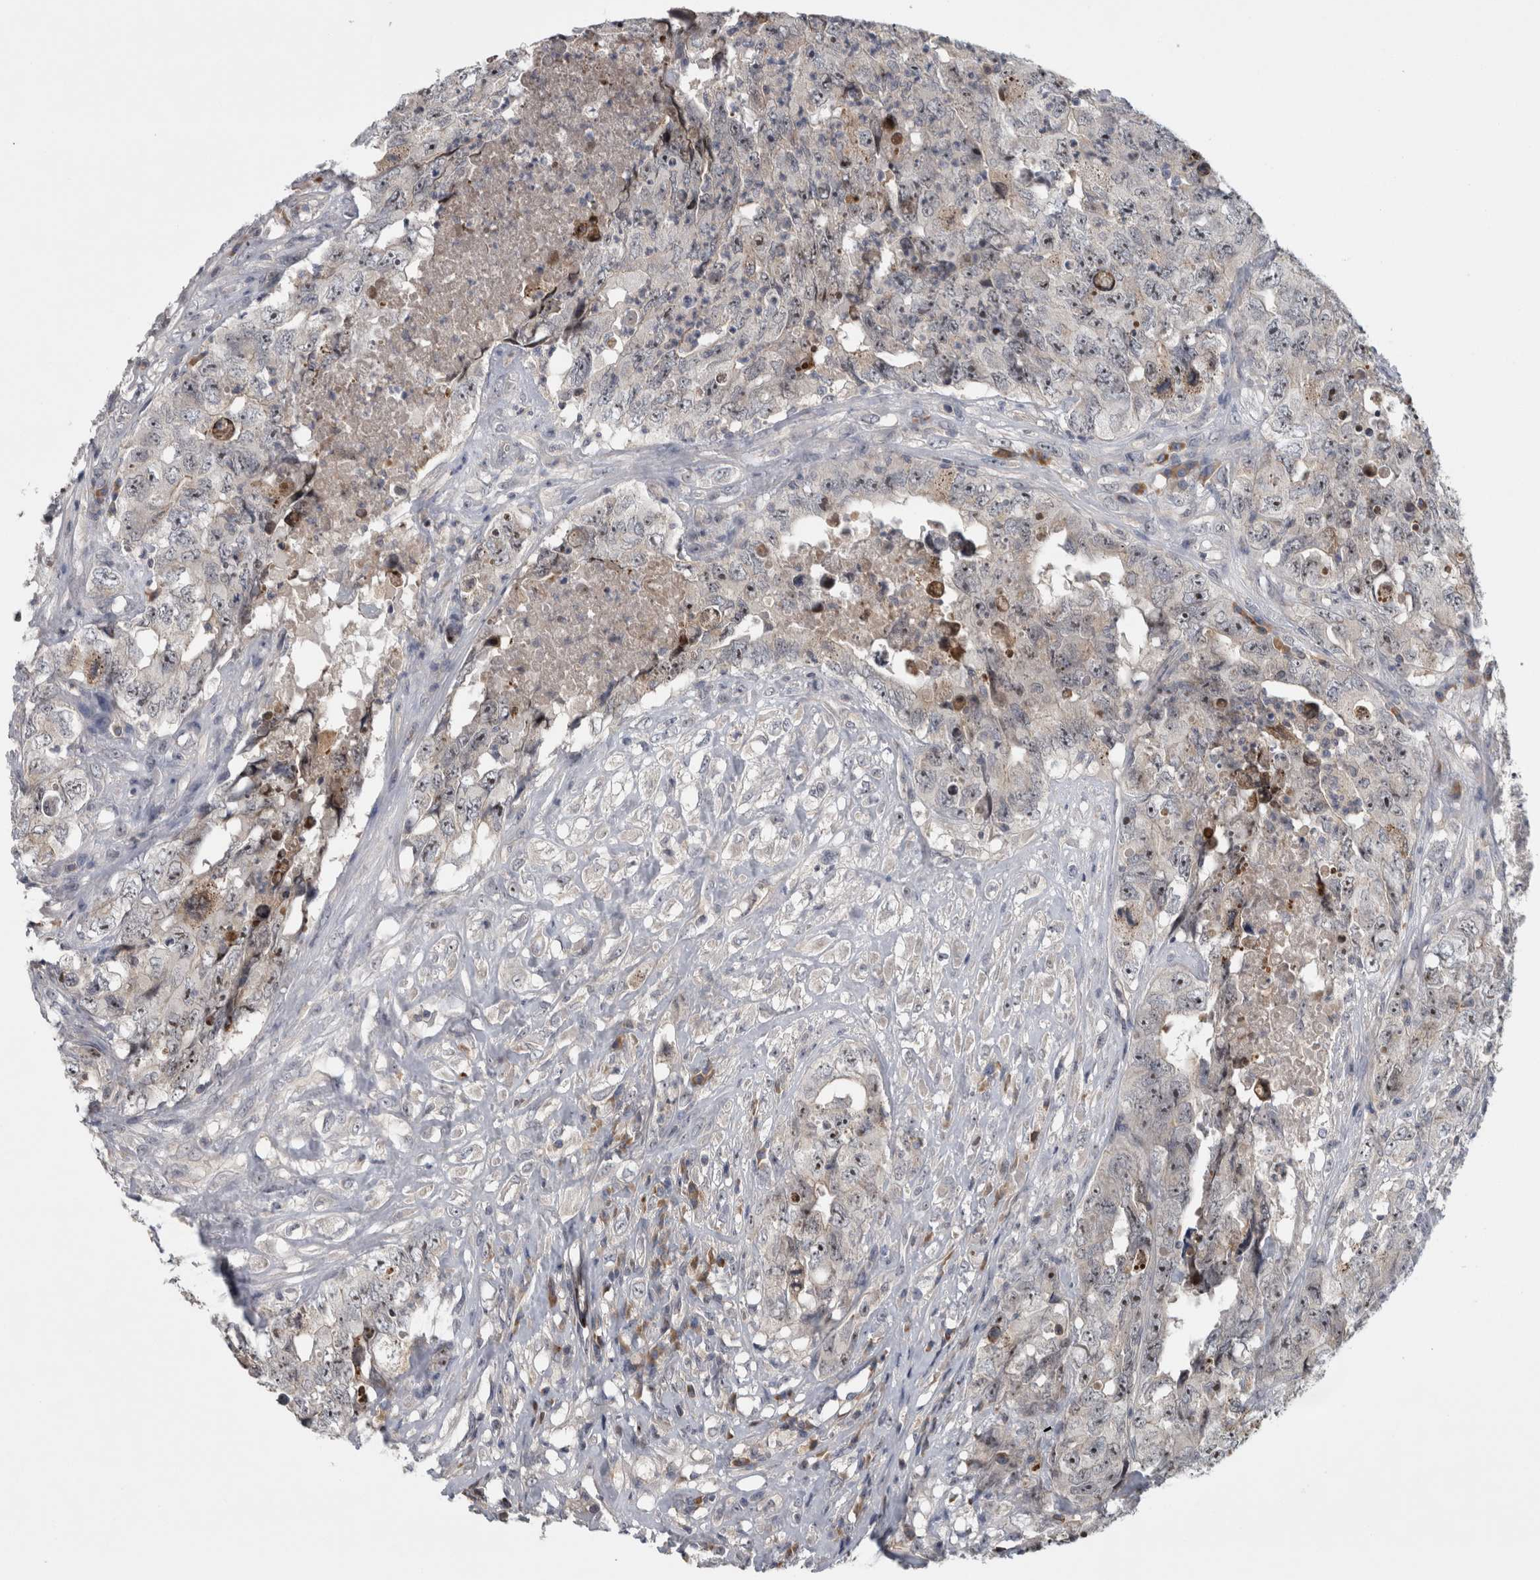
{"staining": {"intensity": "moderate", "quantity": "<25%", "location": "nuclear"}, "tissue": "testis cancer", "cell_type": "Tumor cells", "image_type": "cancer", "snomed": [{"axis": "morphology", "description": "Carcinoma, Embryonal, NOS"}, {"axis": "topography", "description": "Testis"}], "caption": "This is an image of immunohistochemistry staining of testis embryonal carcinoma, which shows moderate staining in the nuclear of tumor cells.", "gene": "RBM28", "patient": {"sex": "male", "age": 32}}